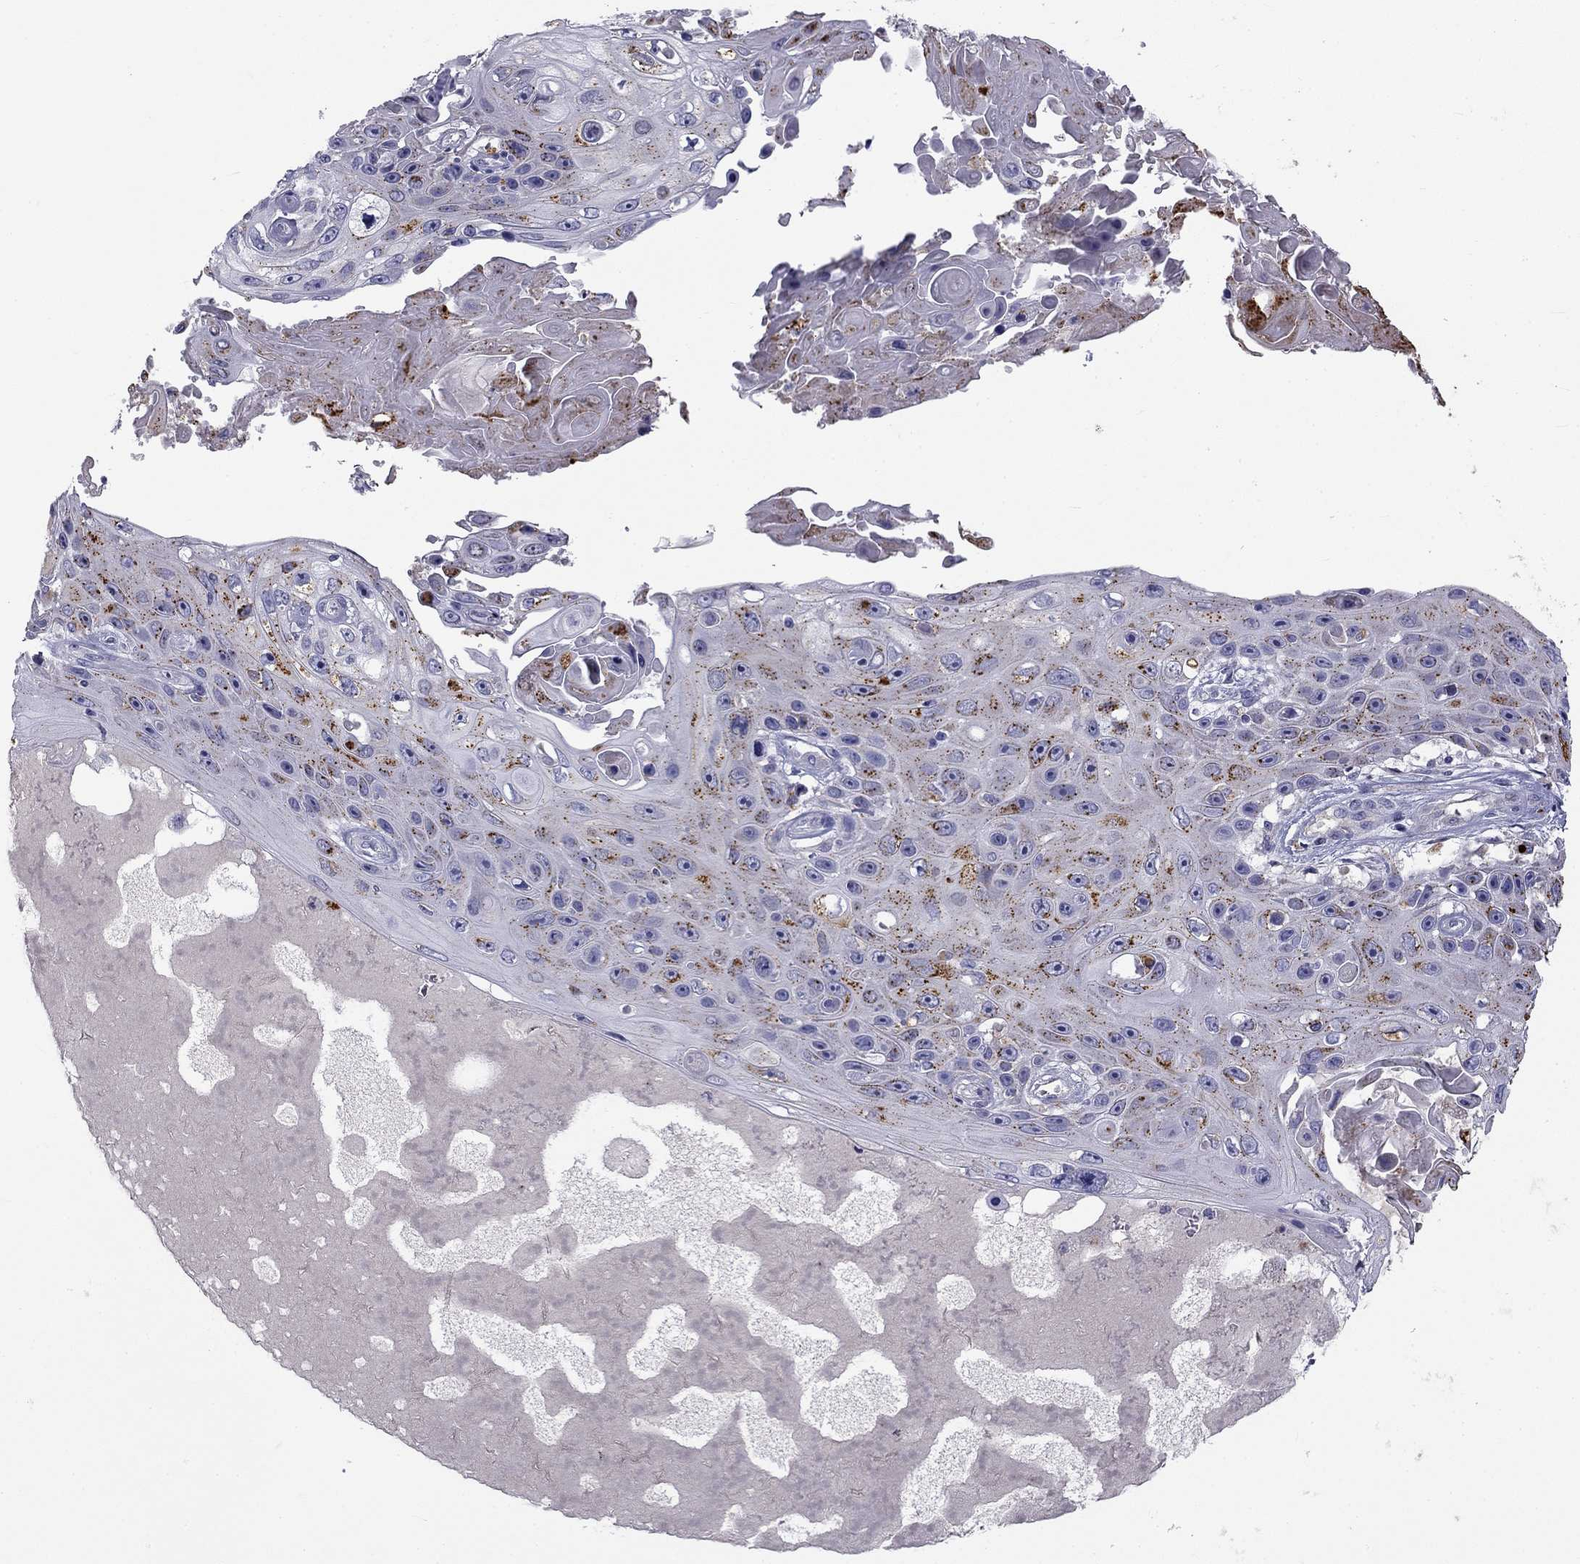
{"staining": {"intensity": "moderate", "quantity": "25%-75%", "location": "cytoplasmic/membranous"}, "tissue": "skin cancer", "cell_type": "Tumor cells", "image_type": "cancer", "snomed": [{"axis": "morphology", "description": "Squamous cell carcinoma, NOS"}, {"axis": "topography", "description": "Skin"}], "caption": "Protein positivity by immunohistochemistry (IHC) displays moderate cytoplasmic/membranous expression in about 25%-75% of tumor cells in skin squamous cell carcinoma.", "gene": "CLPSL2", "patient": {"sex": "male", "age": 82}}